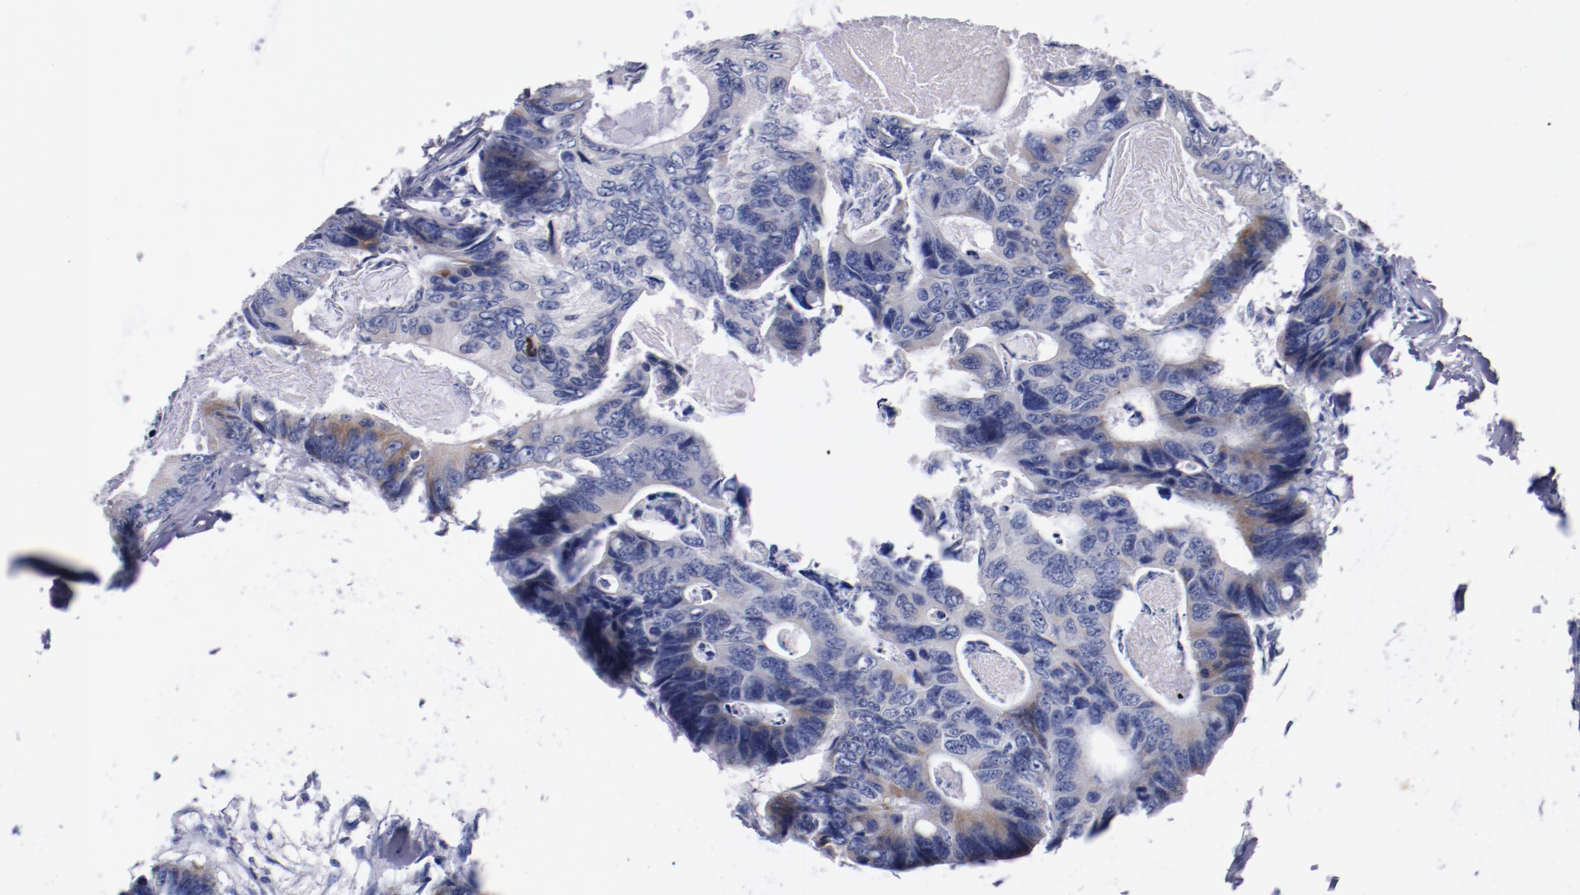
{"staining": {"intensity": "negative", "quantity": "none", "location": "none"}, "tissue": "colorectal cancer", "cell_type": "Tumor cells", "image_type": "cancer", "snomed": [{"axis": "morphology", "description": "Adenocarcinoma, NOS"}, {"axis": "topography", "description": "Colon"}], "caption": "A photomicrograph of colorectal adenocarcinoma stained for a protein demonstrates no brown staining in tumor cells. (DAB (3,3'-diaminobenzidine) immunohistochemistry with hematoxylin counter stain).", "gene": "CNTNAP2", "patient": {"sex": "female", "age": 55}}